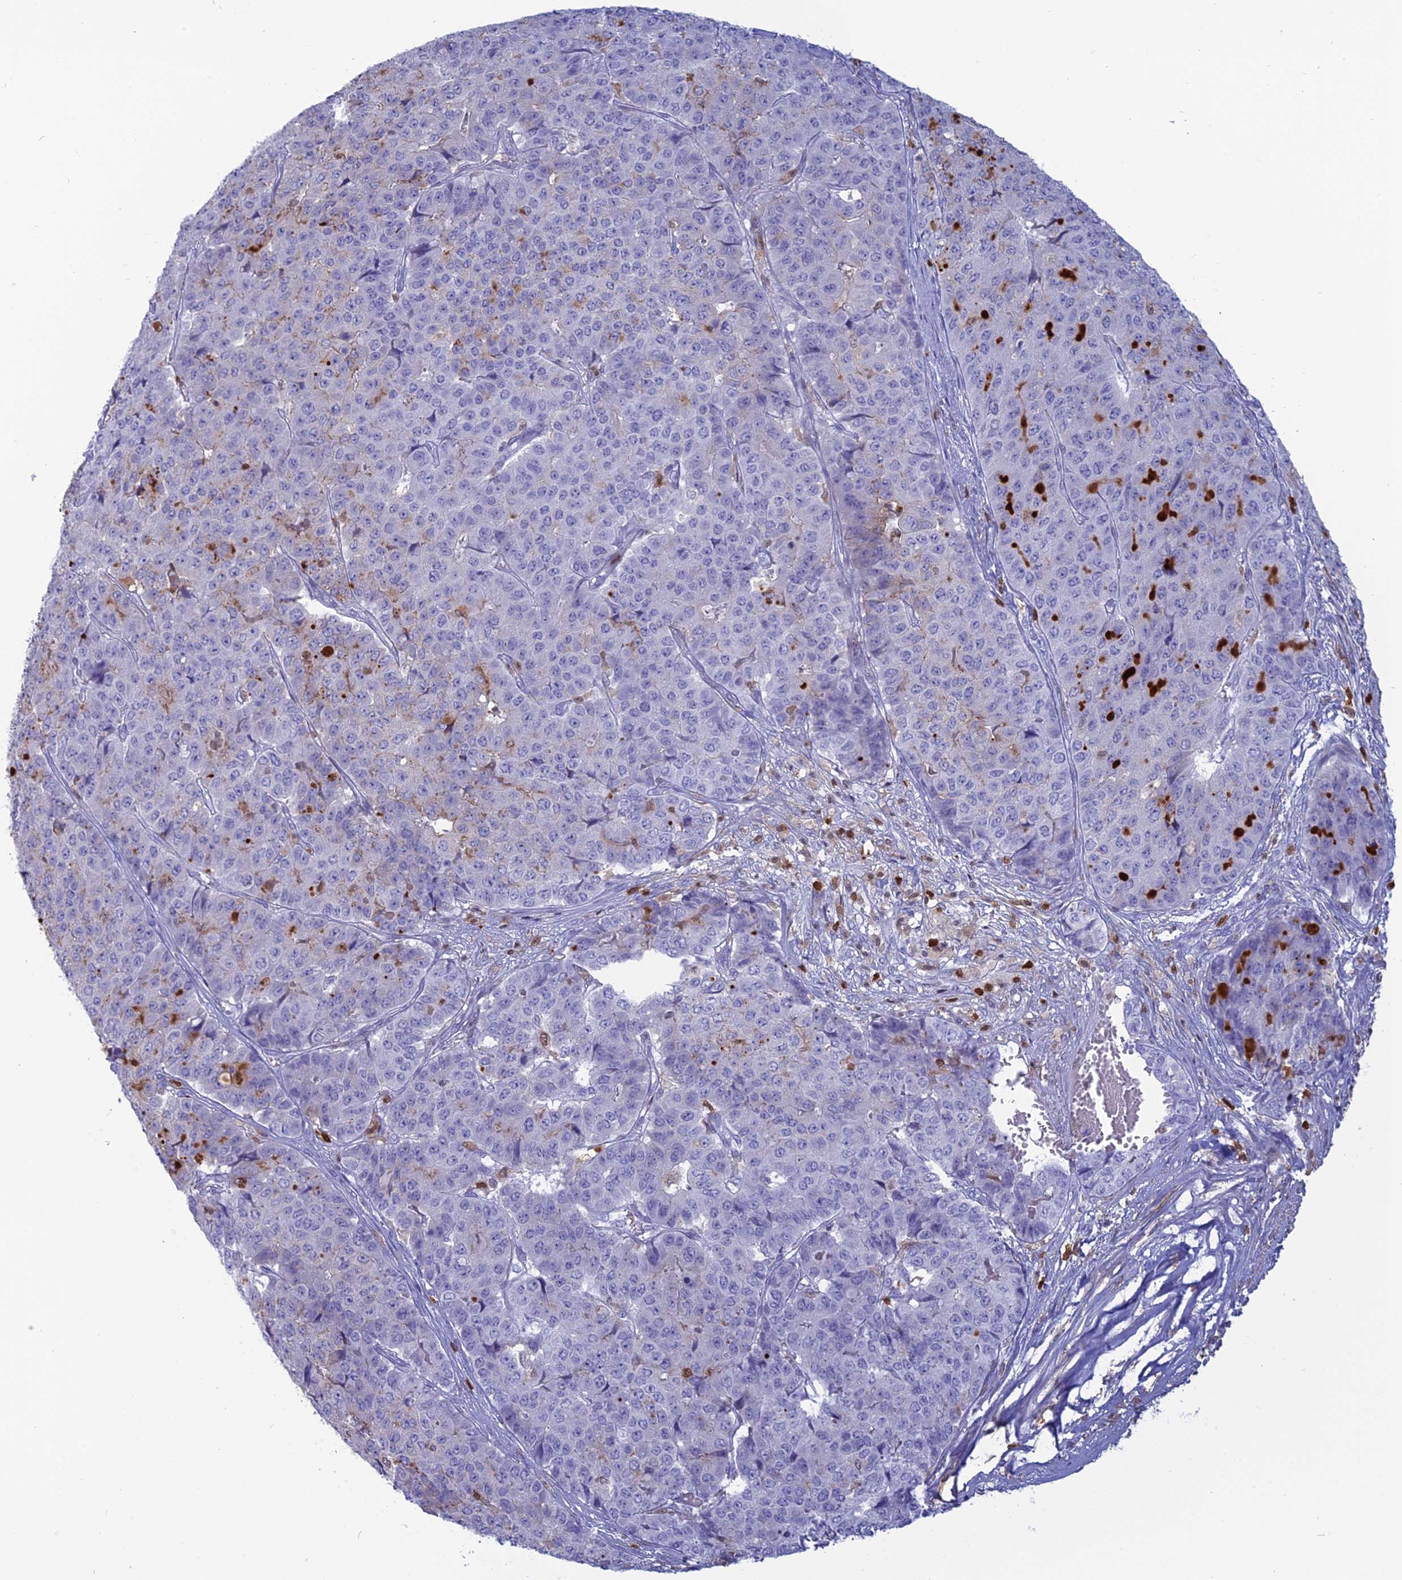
{"staining": {"intensity": "negative", "quantity": "none", "location": "none"}, "tissue": "pancreatic cancer", "cell_type": "Tumor cells", "image_type": "cancer", "snomed": [{"axis": "morphology", "description": "Adenocarcinoma, NOS"}, {"axis": "topography", "description": "Pancreas"}], "caption": "Immunohistochemical staining of human pancreatic adenocarcinoma shows no significant expression in tumor cells.", "gene": "PGBD4", "patient": {"sex": "male", "age": 50}}